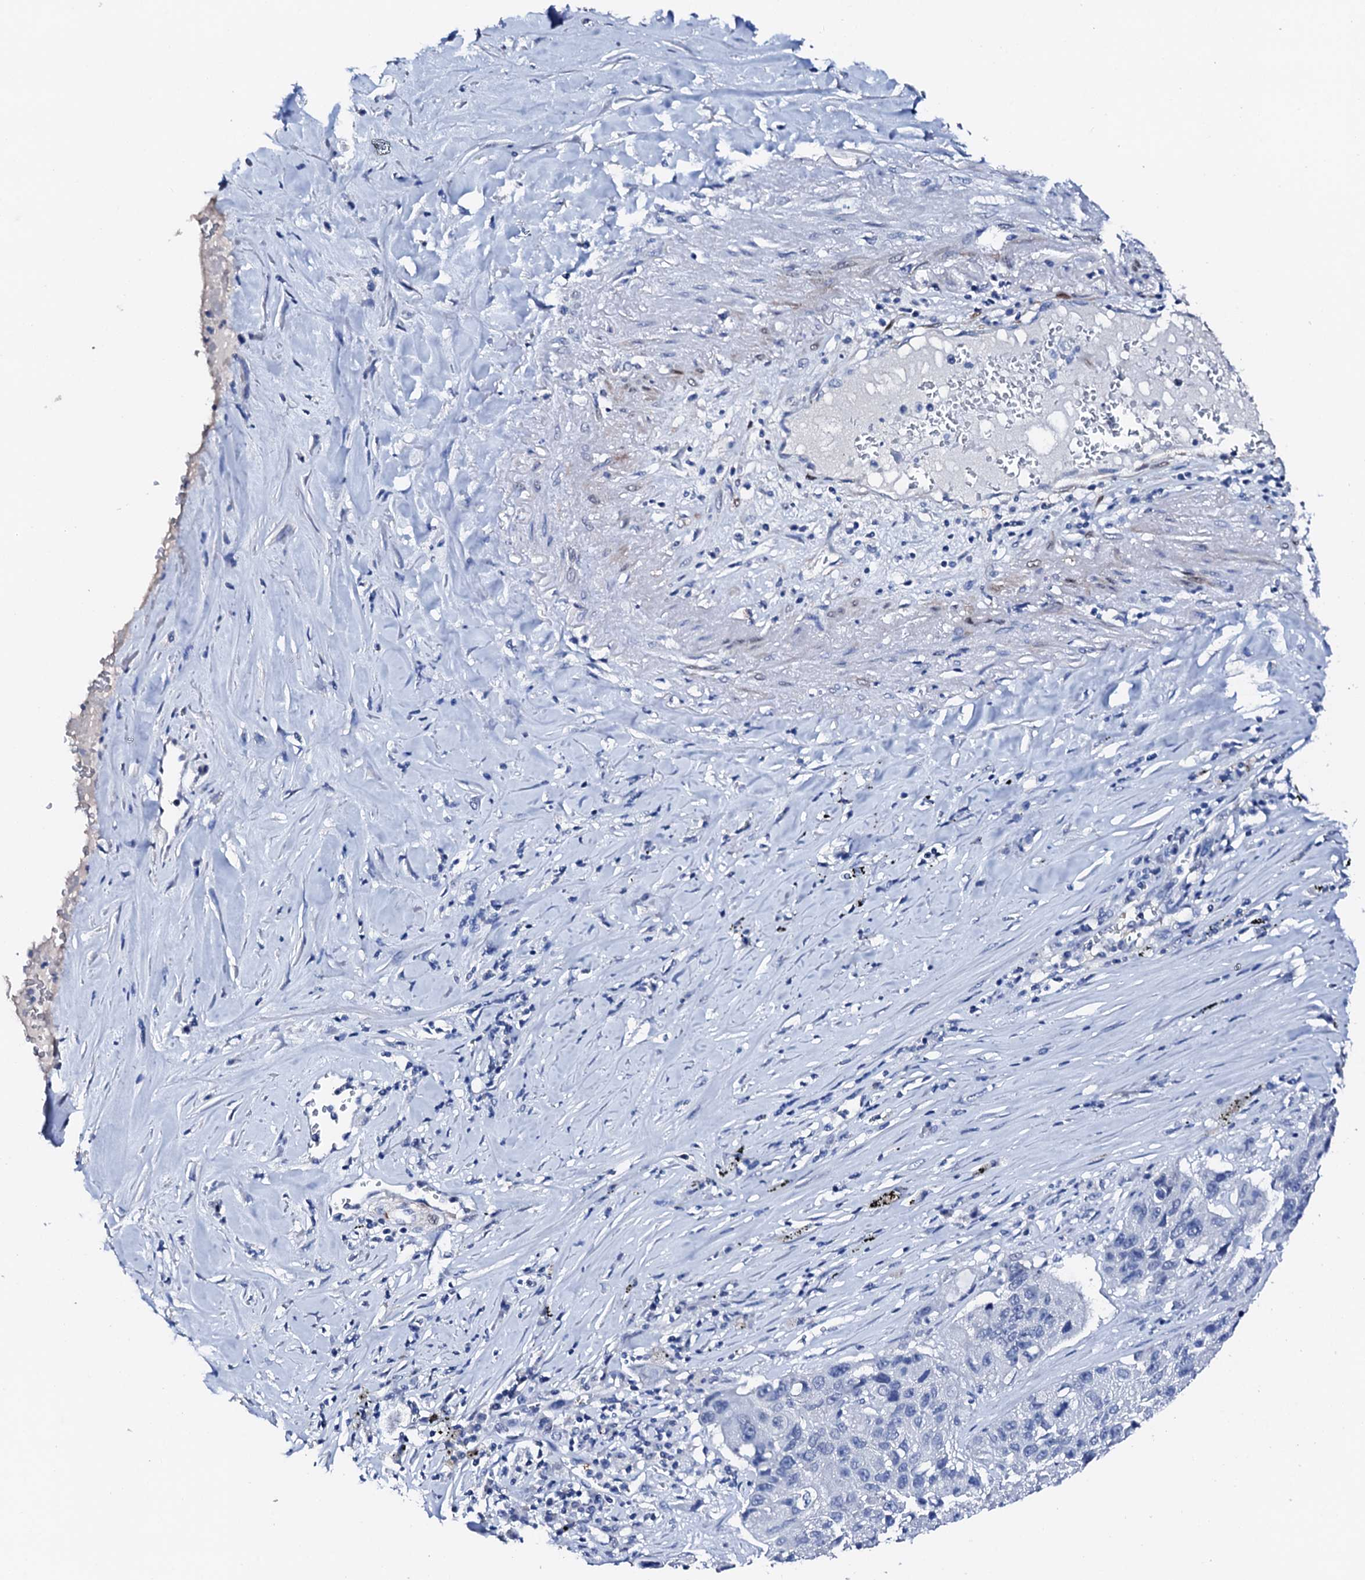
{"staining": {"intensity": "negative", "quantity": "none", "location": "none"}, "tissue": "lung cancer", "cell_type": "Tumor cells", "image_type": "cancer", "snomed": [{"axis": "morphology", "description": "Squamous cell carcinoma, NOS"}, {"axis": "topography", "description": "Lung"}], "caption": "A photomicrograph of human lung cancer is negative for staining in tumor cells. (Brightfield microscopy of DAB IHC at high magnification).", "gene": "NRIP2", "patient": {"sex": "male", "age": 61}}